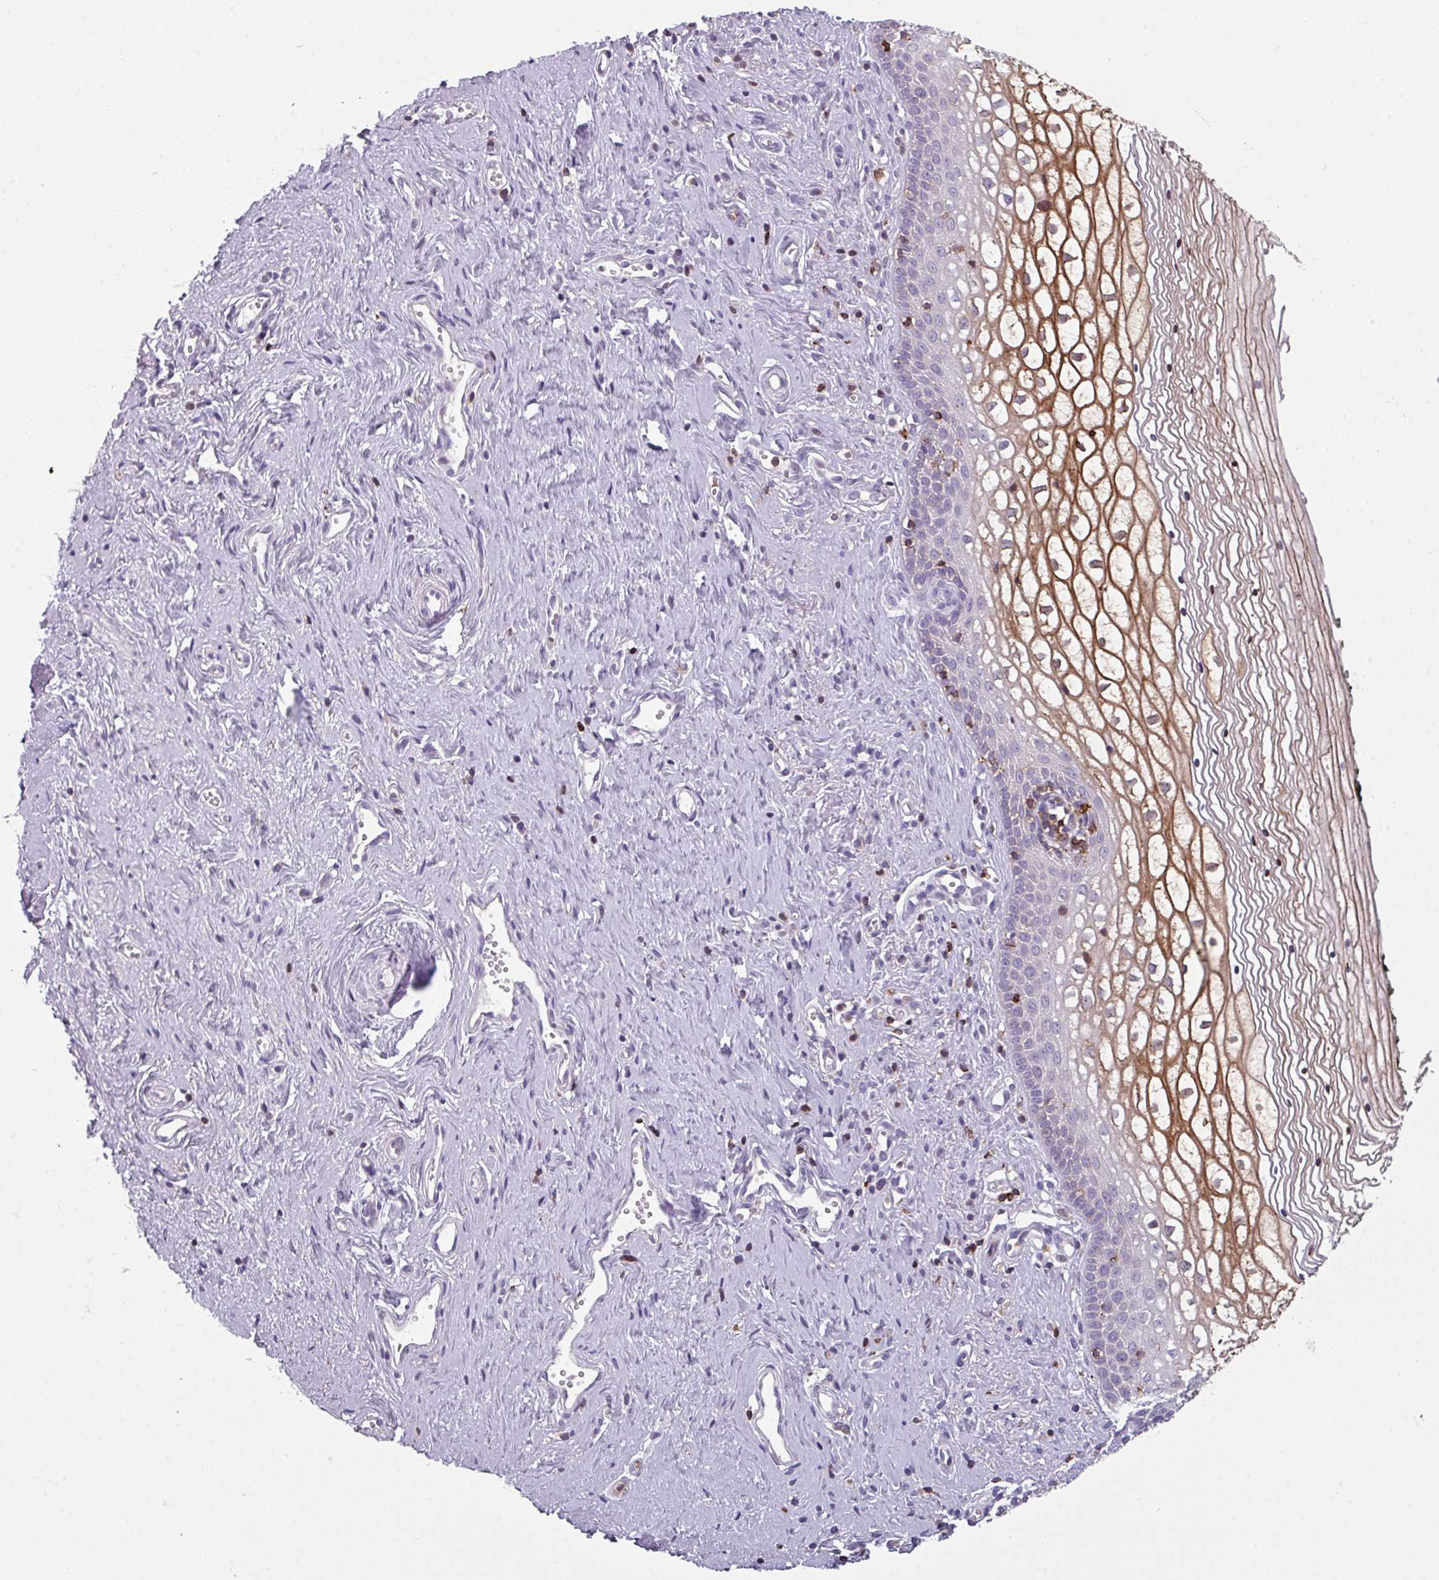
{"staining": {"intensity": "strong", "quantity": "<25%", "location": "cytoplasmic/membranous"}, "tissue": "vagina", "cell_type": "Squamous epithelial cells", "image_type": "normal", "snomed": [{"axis": "morphology", "description": "Normal tissue, NOS"}, {"axis": "topography", "description": "Vagina"}], "caption": "Immunohistochemistry (IHC) photomicrograph of benign vagina: vagina stained using immunohistochemistry (IHC) exhibits medium levels of strong protein expression localized specifically in the cytoplasmic/membranous of squamous epithelial cells, appearing as a cytoplasmic/membranous brown color.", "gene": "NEDD9", "patient": {"sex": "female", "age": 59}}